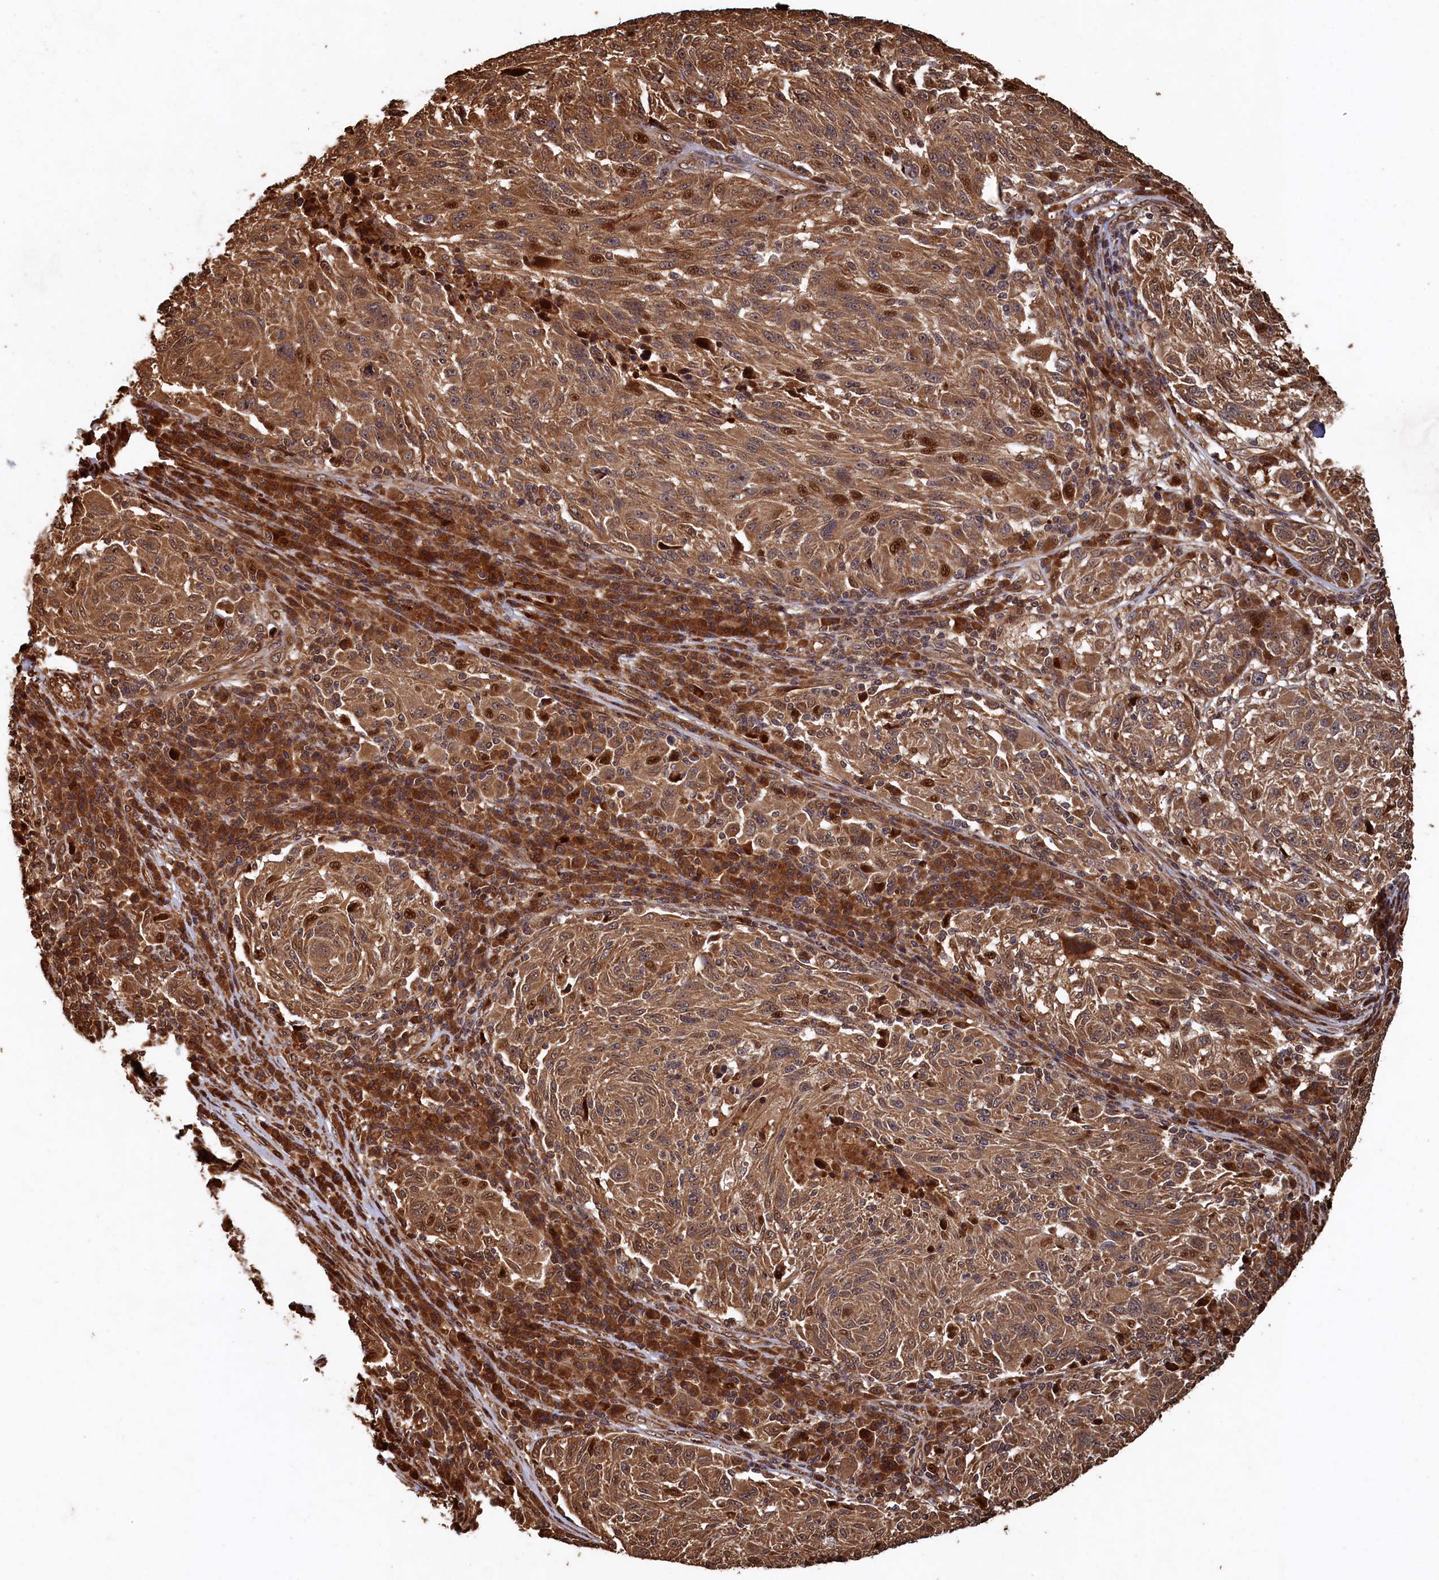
{"staining": {"intensity": "moderate", "quantity": ">75%", "location": "cytoplasmic/membranous,nuclear"}, "tissue": "melanoma", "cell_type": "Tumor cells", "image_type": "cancer", "snomed": [{"axis": "morphology", "description": "Malignant melanoma, NOS"}, {"axis": "topography", "description": "Skin"}], "caption": "The immunohistochemical stain highlights moderate cytoplasmic/membranous and nuclear positivity in tumor cells of melanoma tissue.", "gene": "PIGN", "patient": {"sex": "male", "age": 53}}